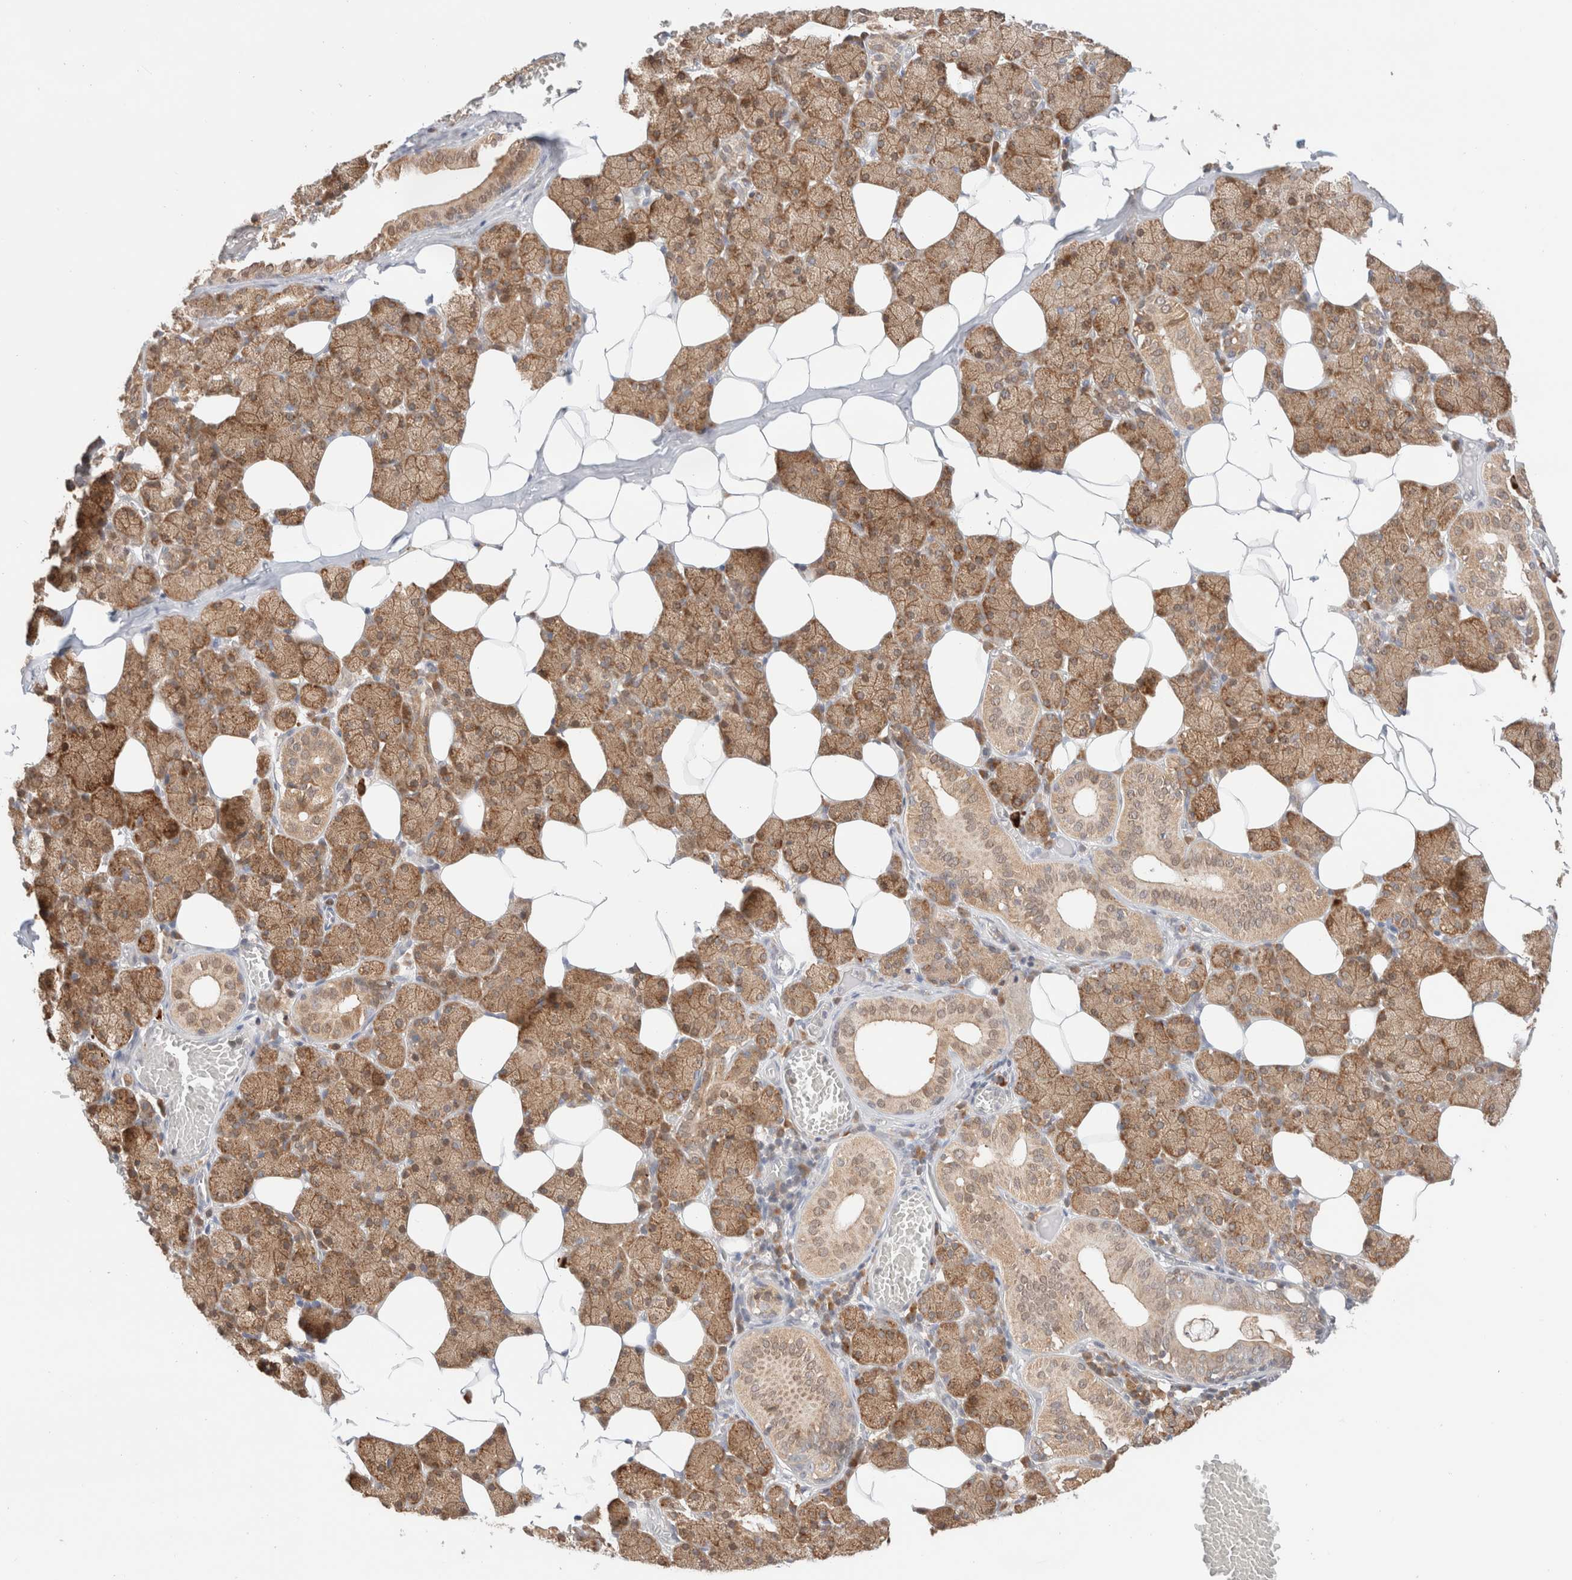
{"staining": {"intensity": "moderate", "quantity": ">75%", "location": "cytoplasmic/membranous"}, "tissue": "salivary gland", "cell_type": "Glandular cells", "image_type": "normal", "snomed": [{"axis": "morphology", "description": "Normal tissue, NOS"}, {"axis": "topography", "description": "Salivary gland"}], "caption": "Immunohistochemistry (DAB (3,3'-diaminobenzidine)) staining of normal human salivary gland exhibits moderate cytoplasmic/membranous protein positivity in approximately >75% of glandular cells.", "gene": "XKR4", "patient": {"sex": "female", "age": 33}}